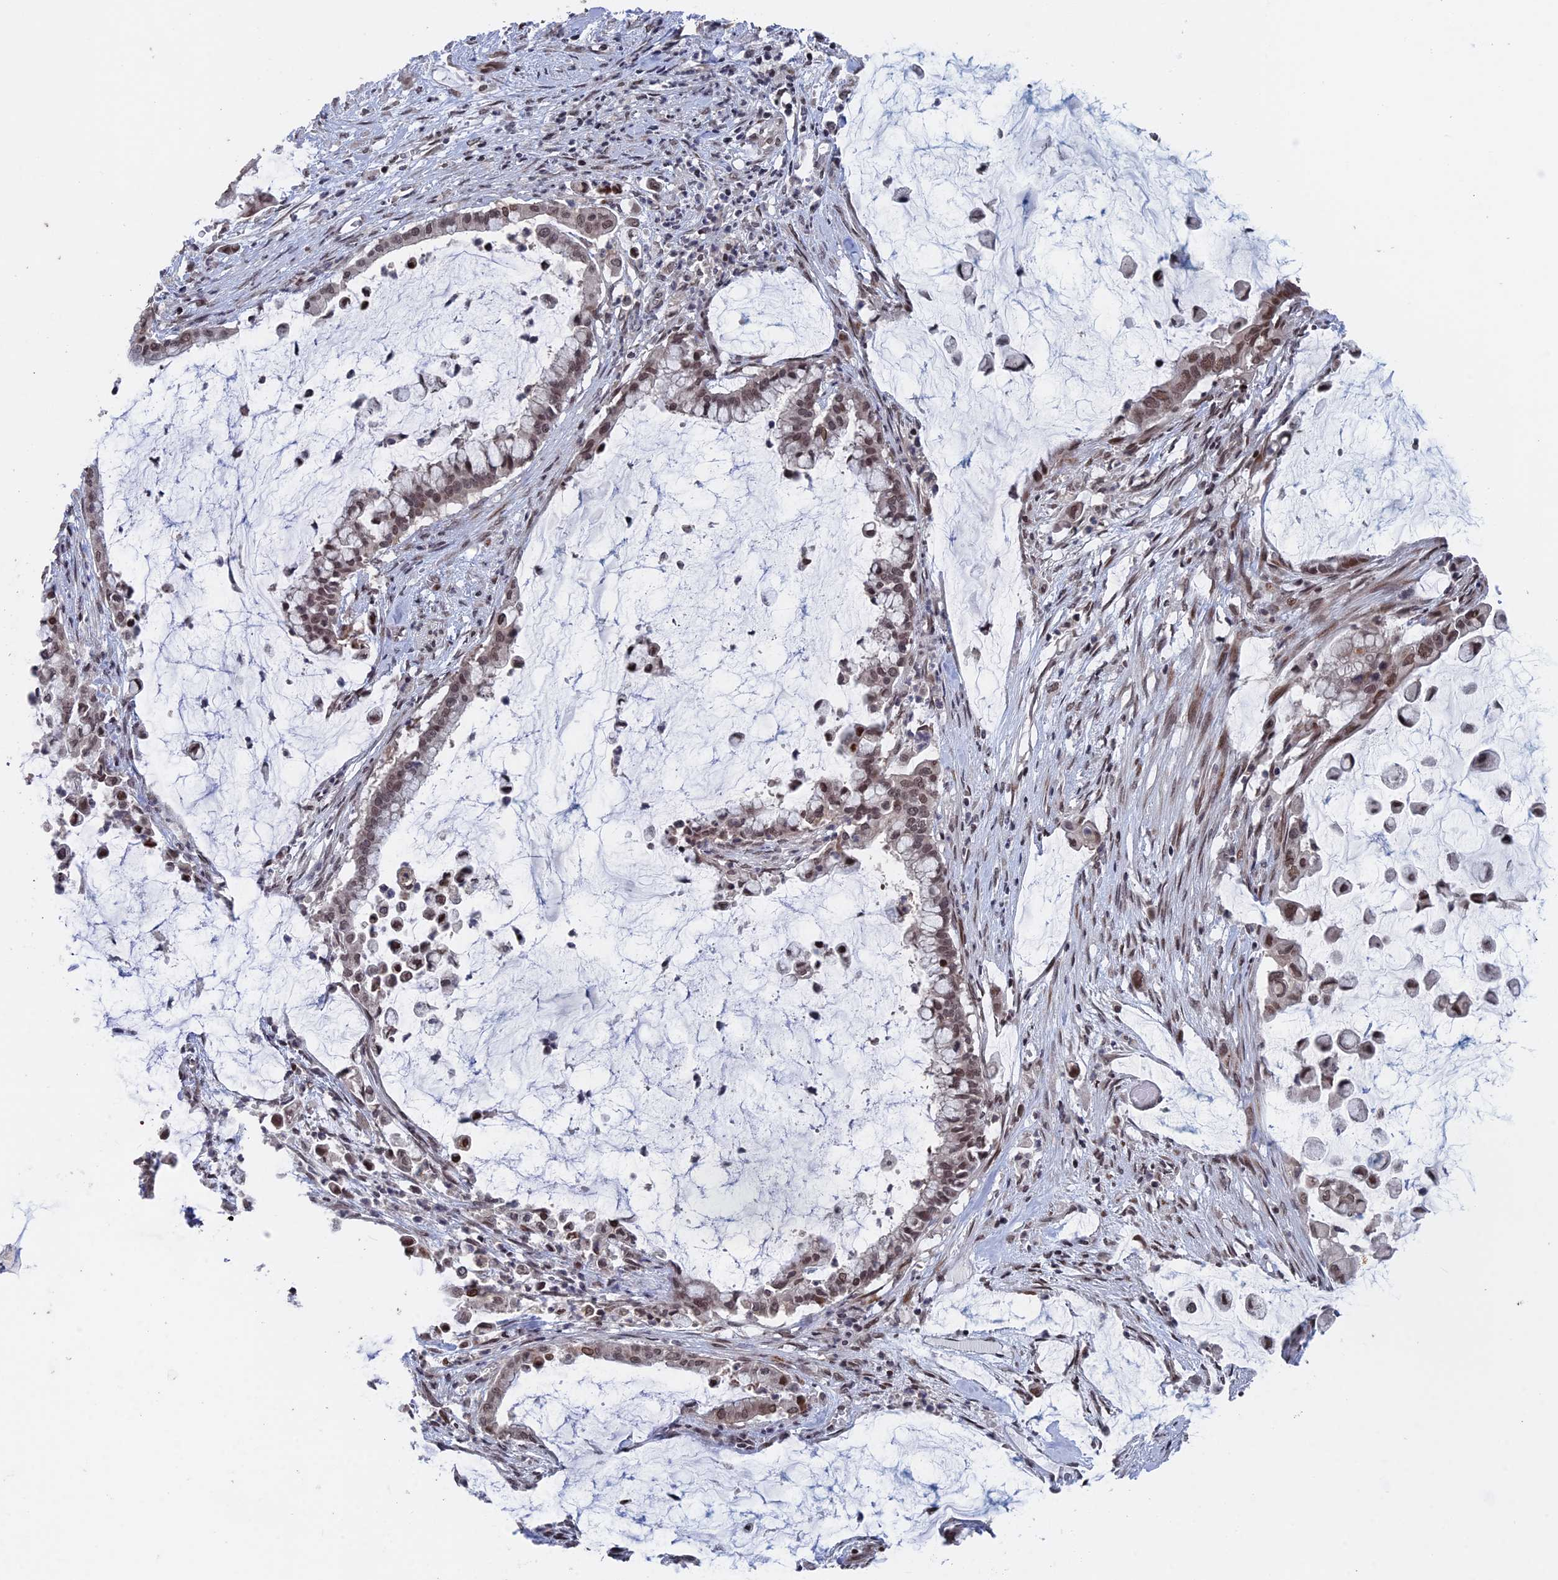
{"staining": {"intensity": "moderate", "quantity": ">75%", "location": "nuclear"}, "tissue": "pancreatic cancer", "cell_type": "Tumor cells", "image_type": "cancer", "snomed": [{"axis": "morphology", "description": "Adenocarcinoma, NOS"}, {"axis": "topography", "description": "Pancreas"}], "caption": "Immunohistochemistry (DAB) staining of human pancreatic cancer reveals moderate nuclear protein staining in approximately >75% of tumor cells.", "gene": "NR2C2AP", "patient": {"sex": "male", "age": 41}}